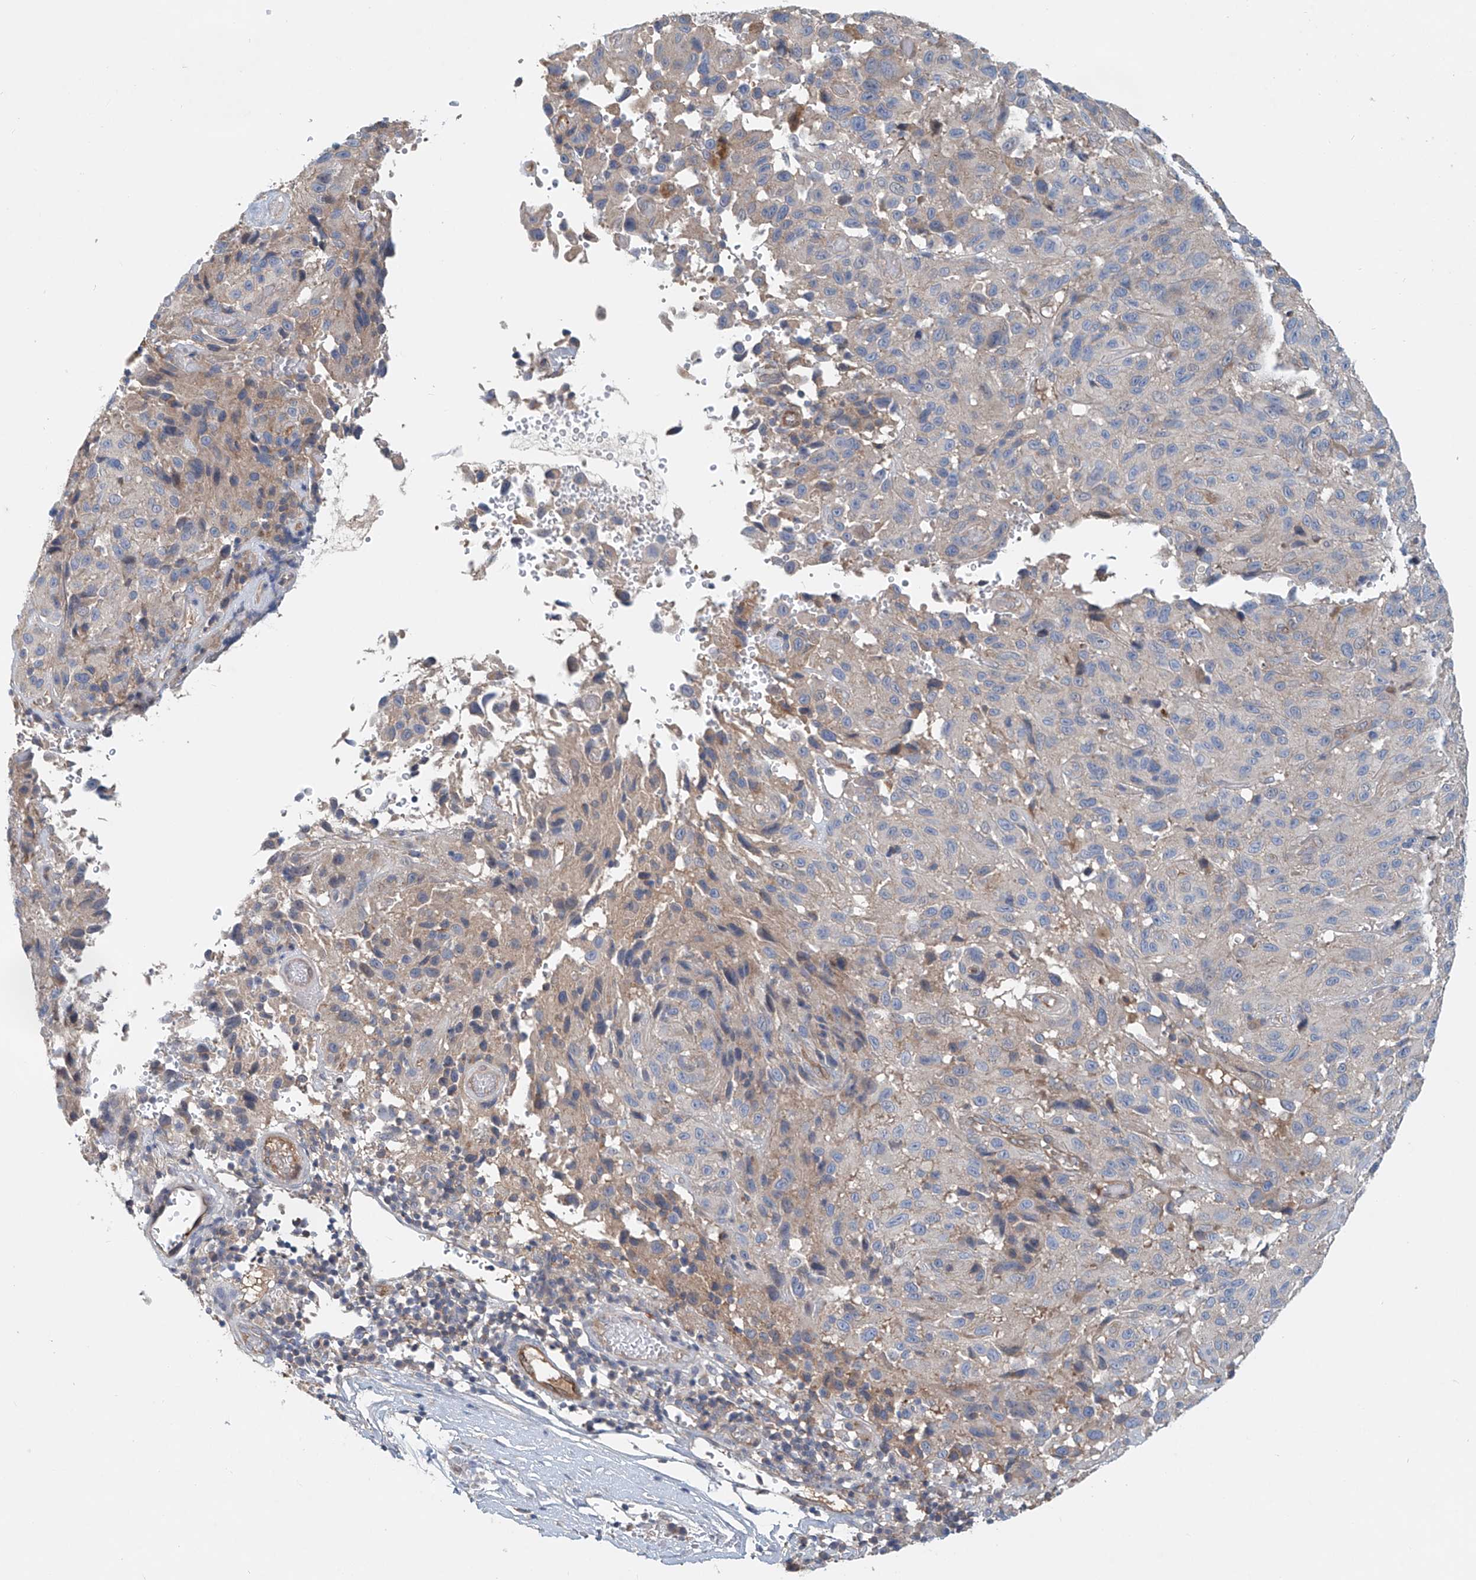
{"staining": {"intensity": "negative", "quantity": "none", "location": "none"}, "tissue": "melanoma", "cell_type": "Tumor cells", "image_type": "cancer", "snomed": [{"axis": "morphology", "description": "Malignant melanoma, NOS"}, {"axis": "topography", "description": "Skin"}], "caption": "An immunohistochemistry image of malignant melanoma is shown. There is no staining in tumor cells of malignant melanoma.", "gene": "FRYL", "patient": {"sex": "male", "age": 66}}